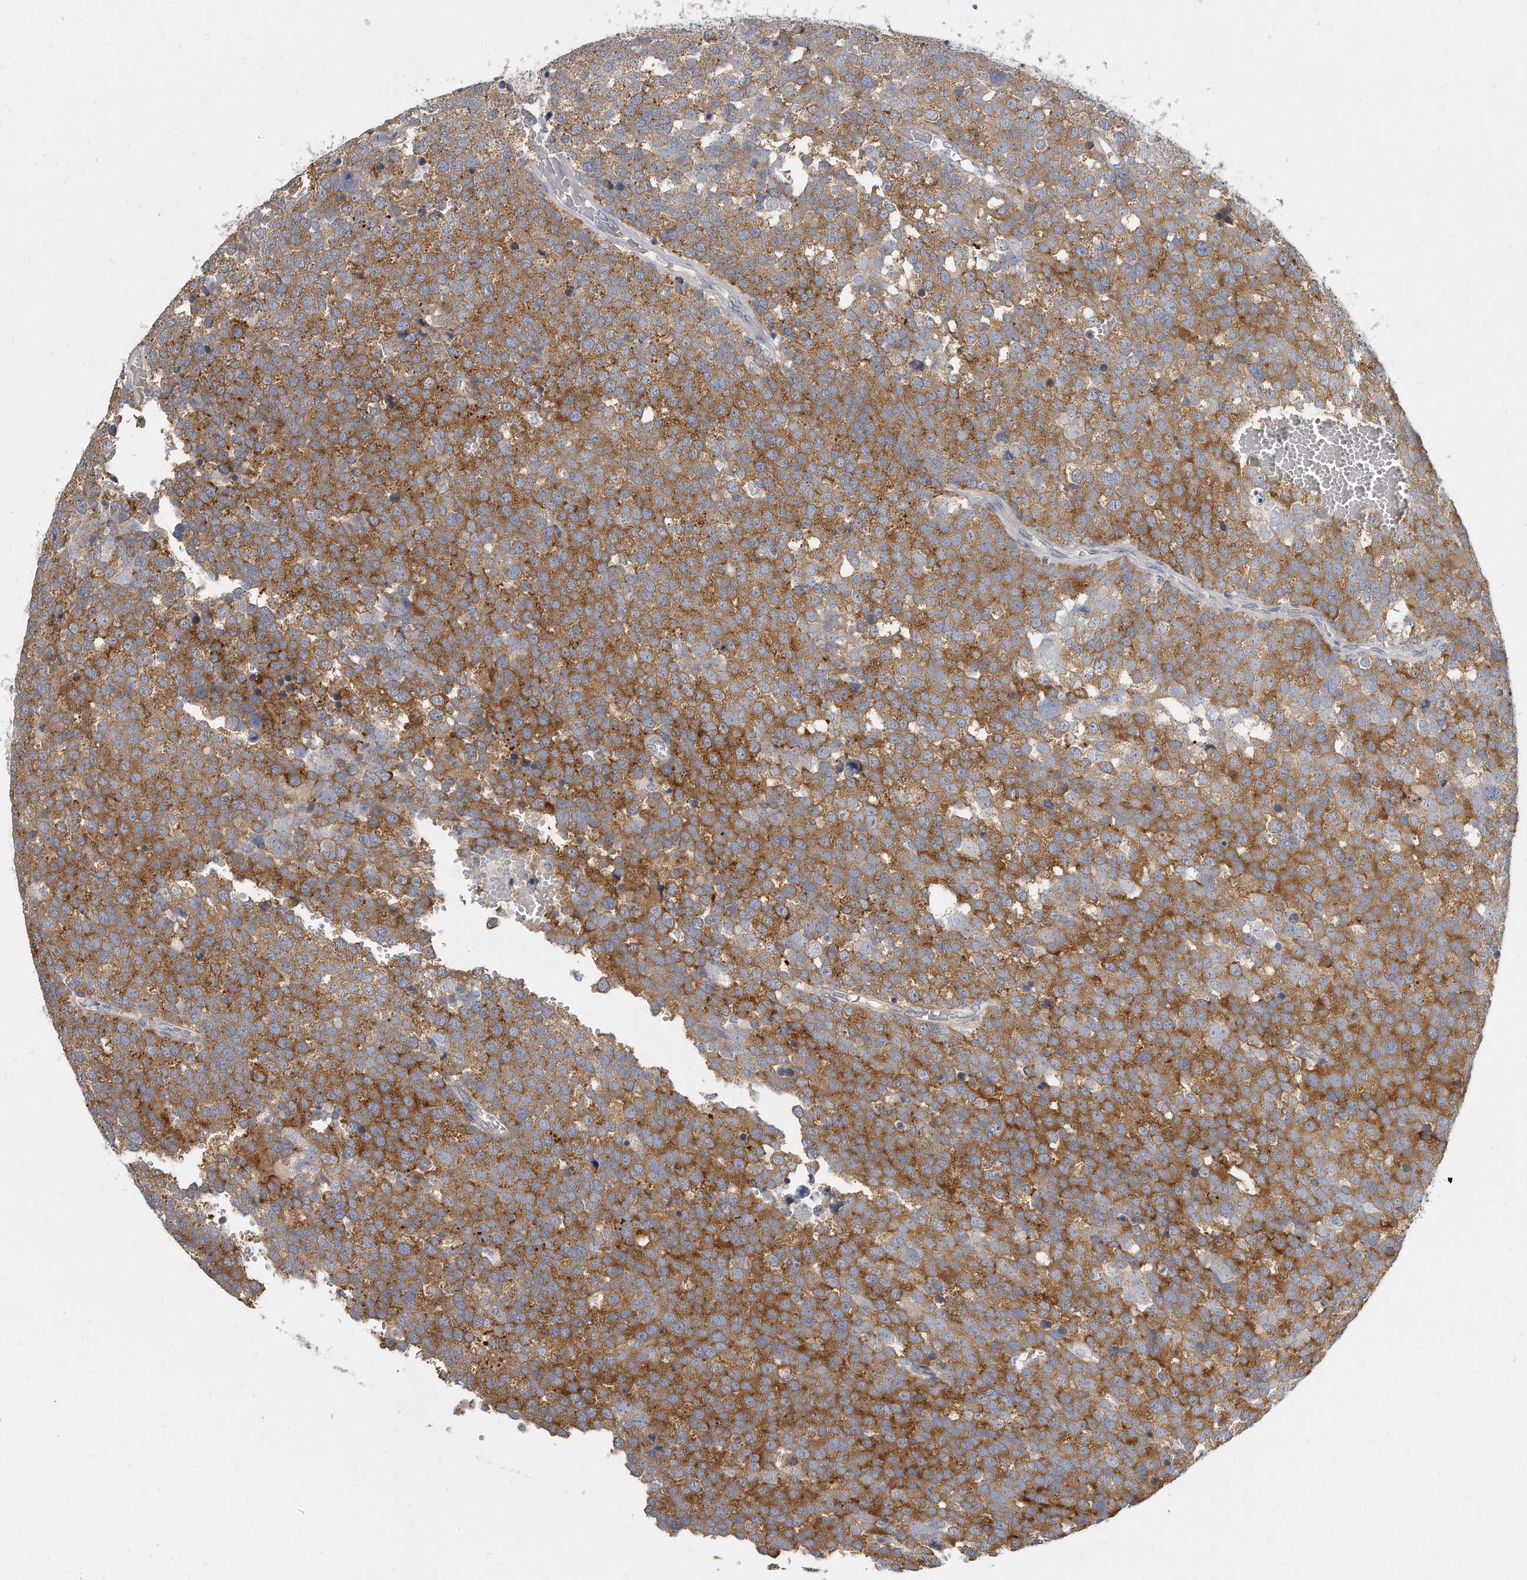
{"staining": {"intensity": "moderate", "quantity": ">75%", "location": "cytoplasmic/membranous"}, "tissue": "testis cancer", "cell_type": "Tumor cells", "image_type": "cancer", "snomed": [{"axis": "morphology", "description": "Seminoma, NOS"}, {"axis": "topography", "description": "Testis"}], "caption": "This is an image of IHC staining of testis cancer, which shows moderate expression in the cytoplasmic/membranous of tumor cells.", "gene": "PLEKHA6", "patient": {"sex": "male", "age": 71}}